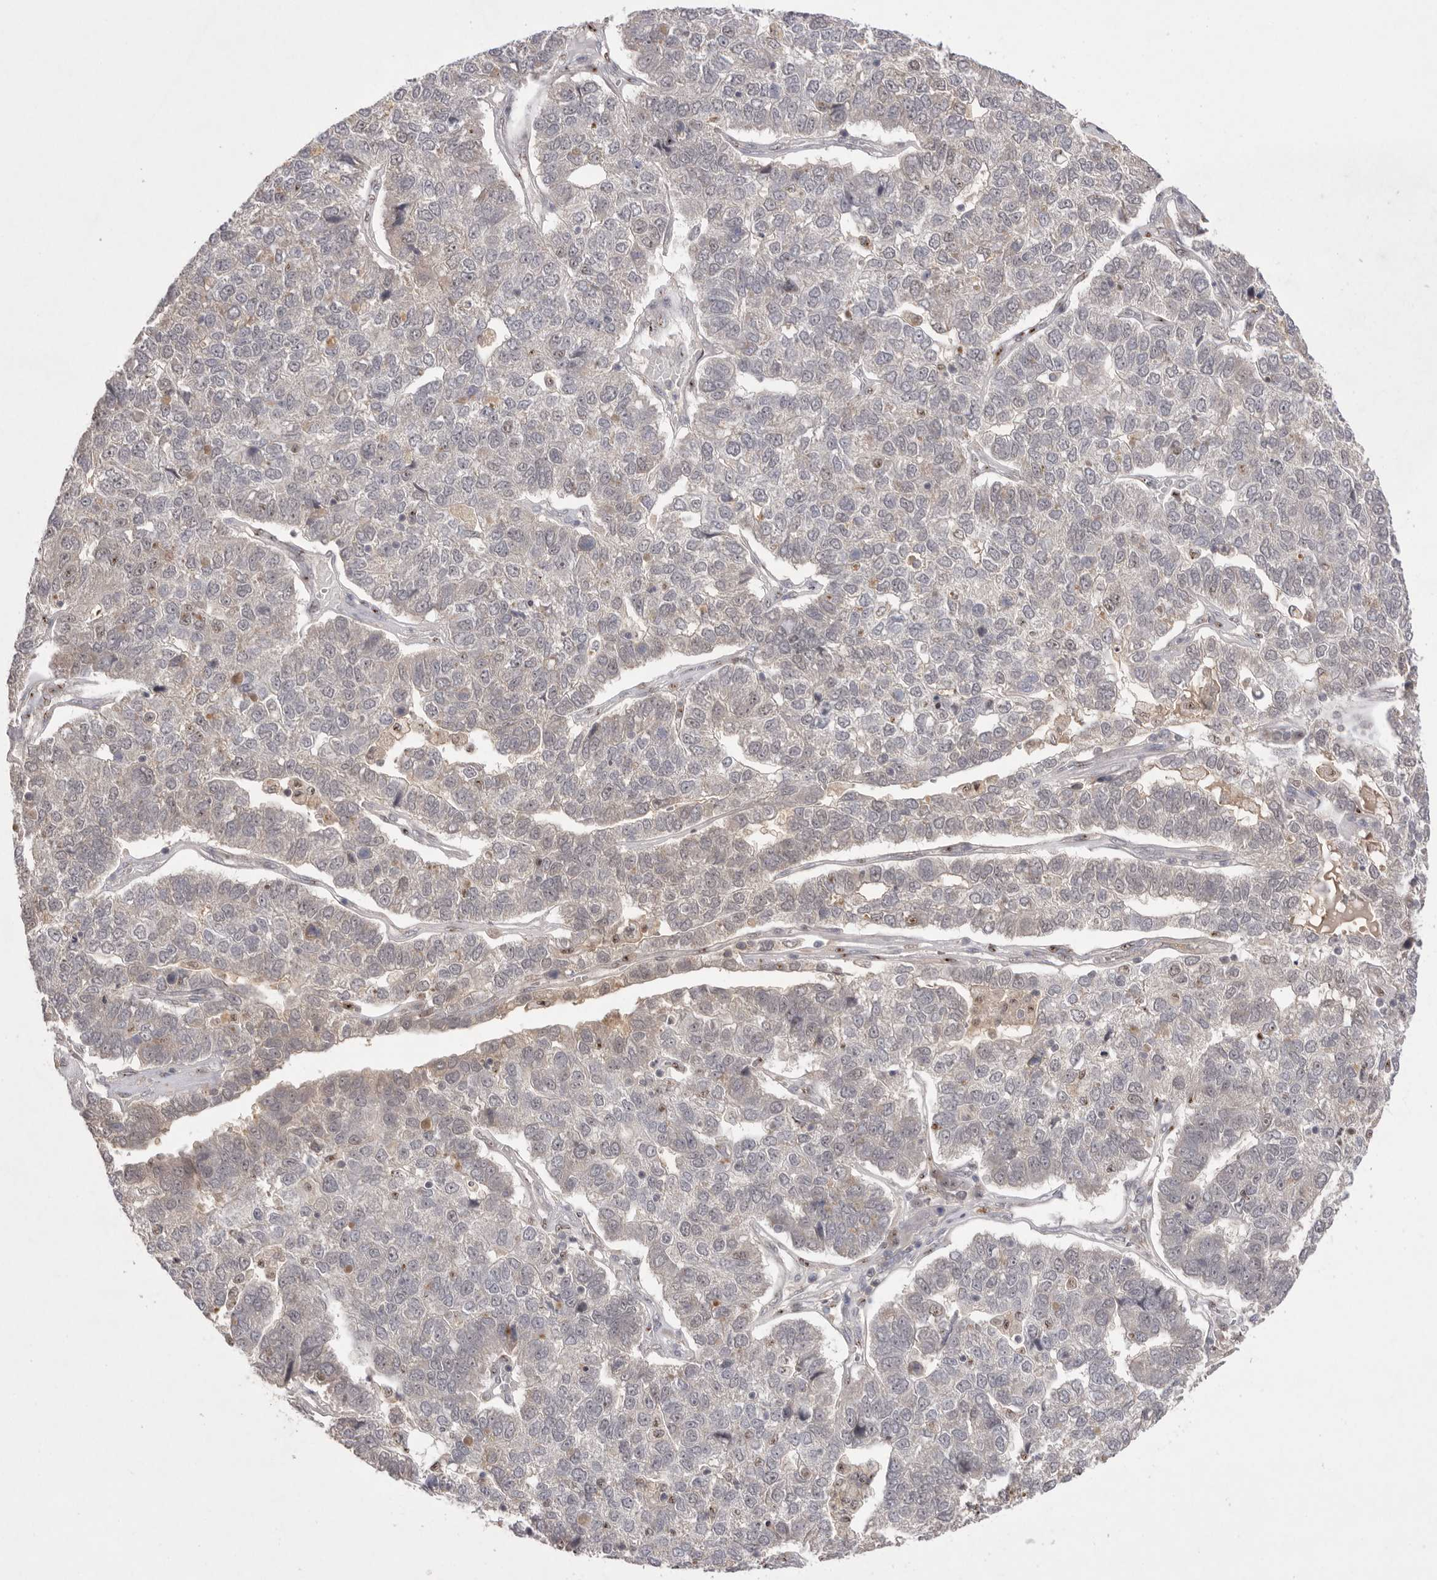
{"staining": {"intensity": "negative", "quantity": "none", "location": "none"}, "tissue": "pancreatic cancer", "cell_type": "Tumor cells", "image_type": "cancer", "snomed": [{"axis": "morphology", "description": "Adenocarcinoma, NOS"}, {"axis": "topography", "description": "Pancreas"}], "caption": "Tumor cells are negative for brown protein staining in pancreatic cancer (adenocarcinoma).", "gene": "HUS1", "patient": {"sex": "female", "age": 61}}